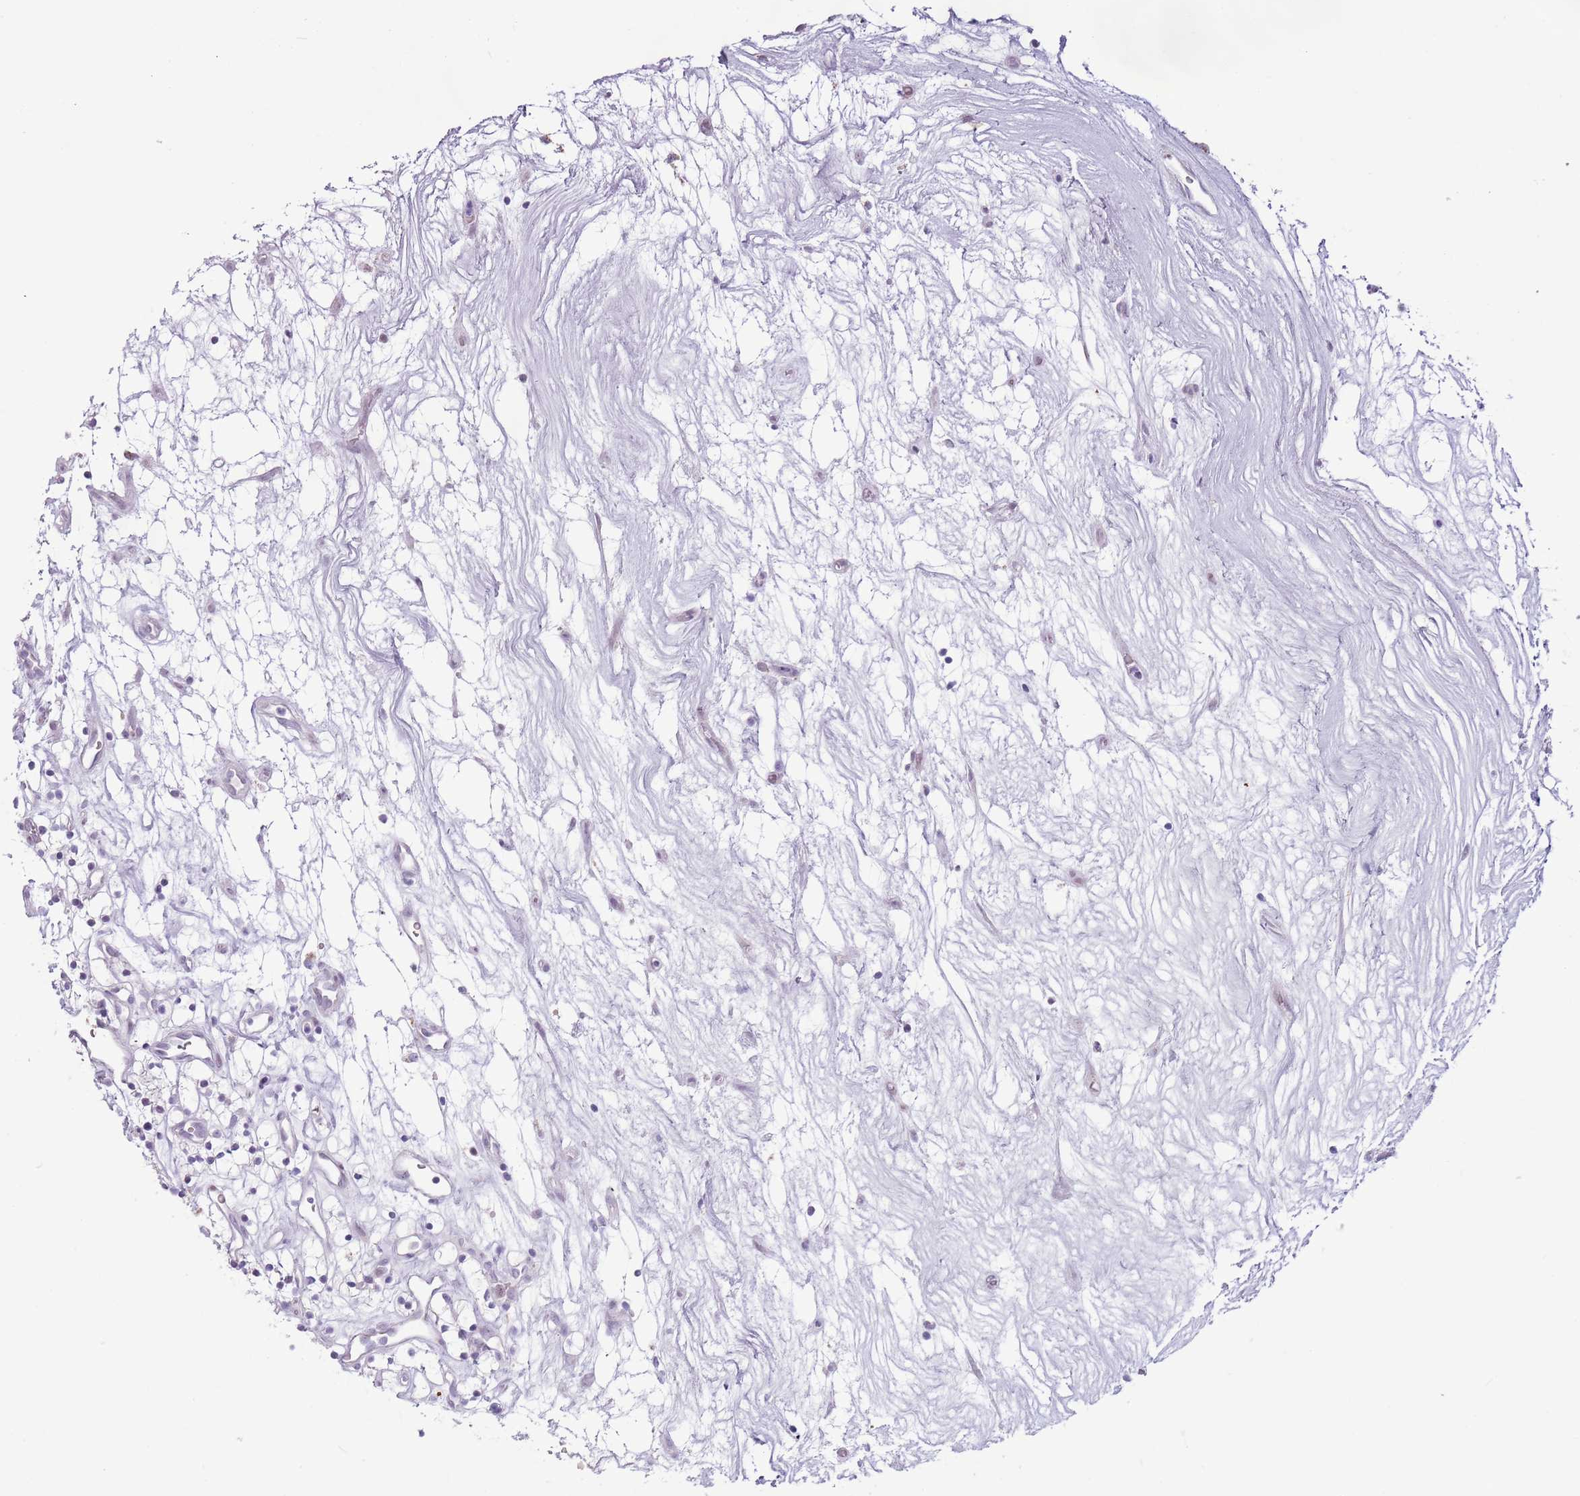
{"staining": {"intensity": "negative", "quantity": "none", "location": "none"}, "tissue": "renal cancer", "cell_type": "Tumor cells", "image_type": "cancer", "snomed": [{"axis": "morphology", "description": "Adenocarcinoma, NOS"}, {"axis": "topography", "description": "Kidney"}], "caption": "The immunohistochemistry photomicrograph has no significant staining in tumor cells of renal adenocarcinoma tissue.", "gene": "MLLT11", "patient": {"sex": "female", "age": 57}}